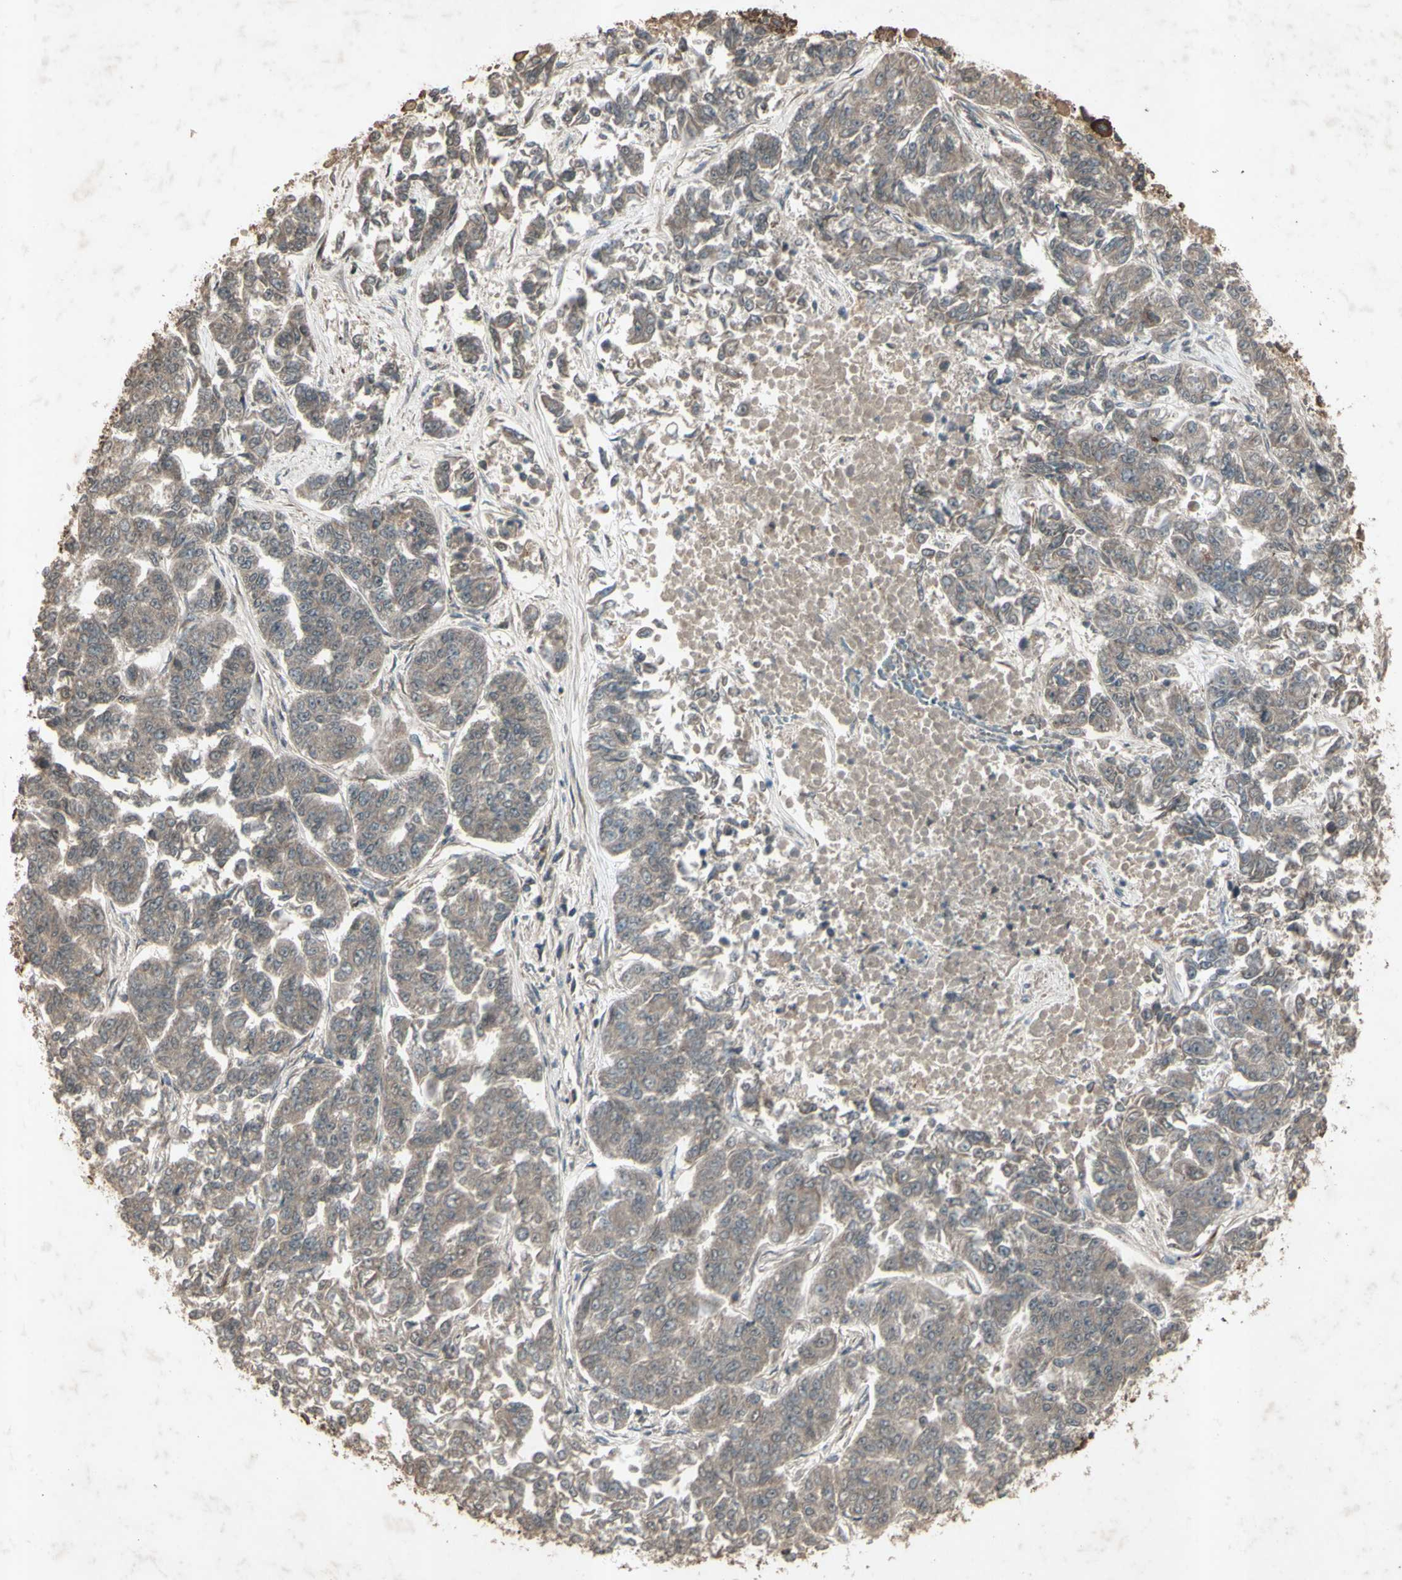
{"staining": {"intensity": "weak", "quantity": ">75%", "location": "cytoplasmic/membranous"}, "tissue": "lung cancer", "cell_type": "Tumor cells", "image_type": "cancer", "snomed": [{"axis": "morphology", "description": "Adenocarcinoma, NOS"}, {"axis": "topography", "description": "Lung"}], "caption": "Approximately >75% of tumor cells in human adenocarcinoma (lung) demonstrate weak cytoplasmic/membranous protein positivity as visualized by brown immunohistochemical staining.", "gene": "AP1G1", "patient": {"sex": "male", "age": 84}}